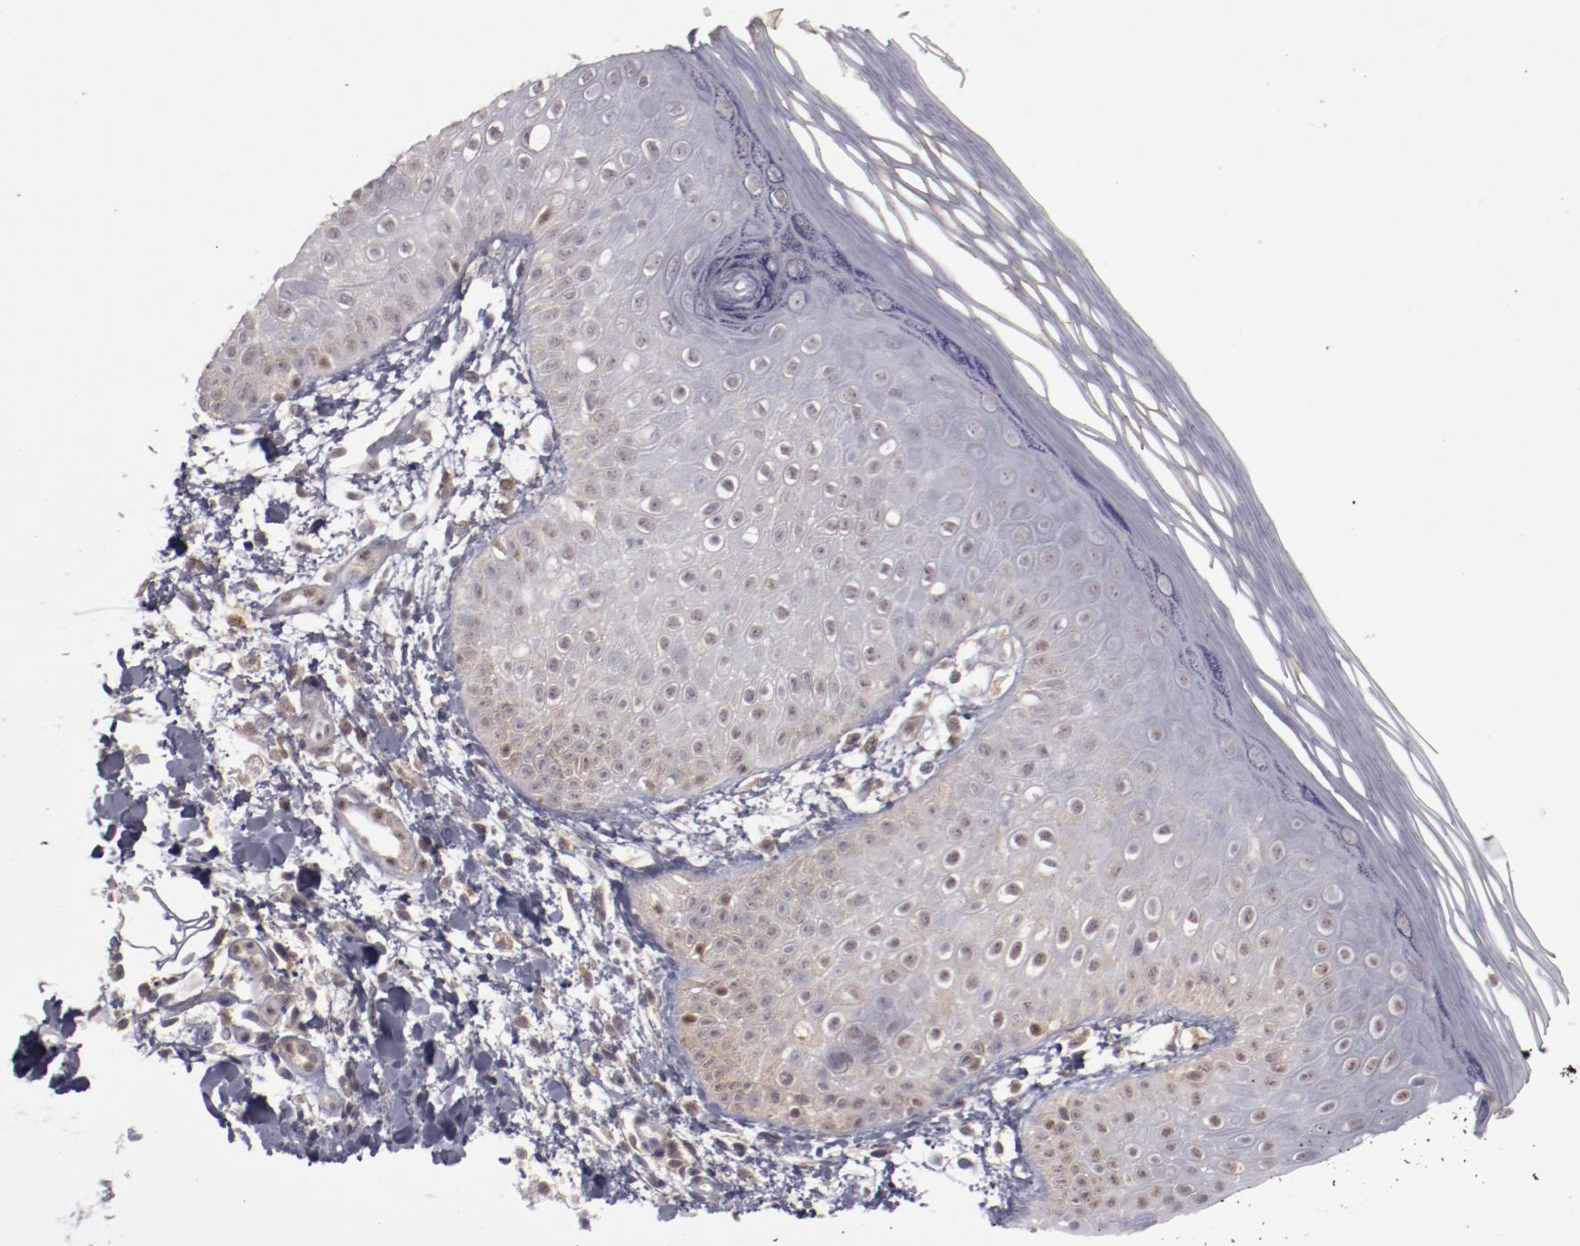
{"staining": {"intensity": "negative", "quantity": "none", "location": "none"}, "tissue": "skin", "cell_type": "Epidermal cells", "image_type": "normal", "snomed": [{"axis": "morphology", "description": "Normal tissue, NOS"}, {"axis": "morphology", "description": "Inflammation, NOS"}, {"axis": "topography", "description": "Soft tissue"}, {"axis": "topography", "description": "Anal"}], "caption": "Image shows no significant protein expression in epidermal cells of normal skin. The staining was performed using DAB to visualize the protein expression in brown, while the nuclei were stained in blue with hematoxylin (Magnification: 20x).", "gene": "LEF1", "patient": {"sex": "female", "age": 15}}